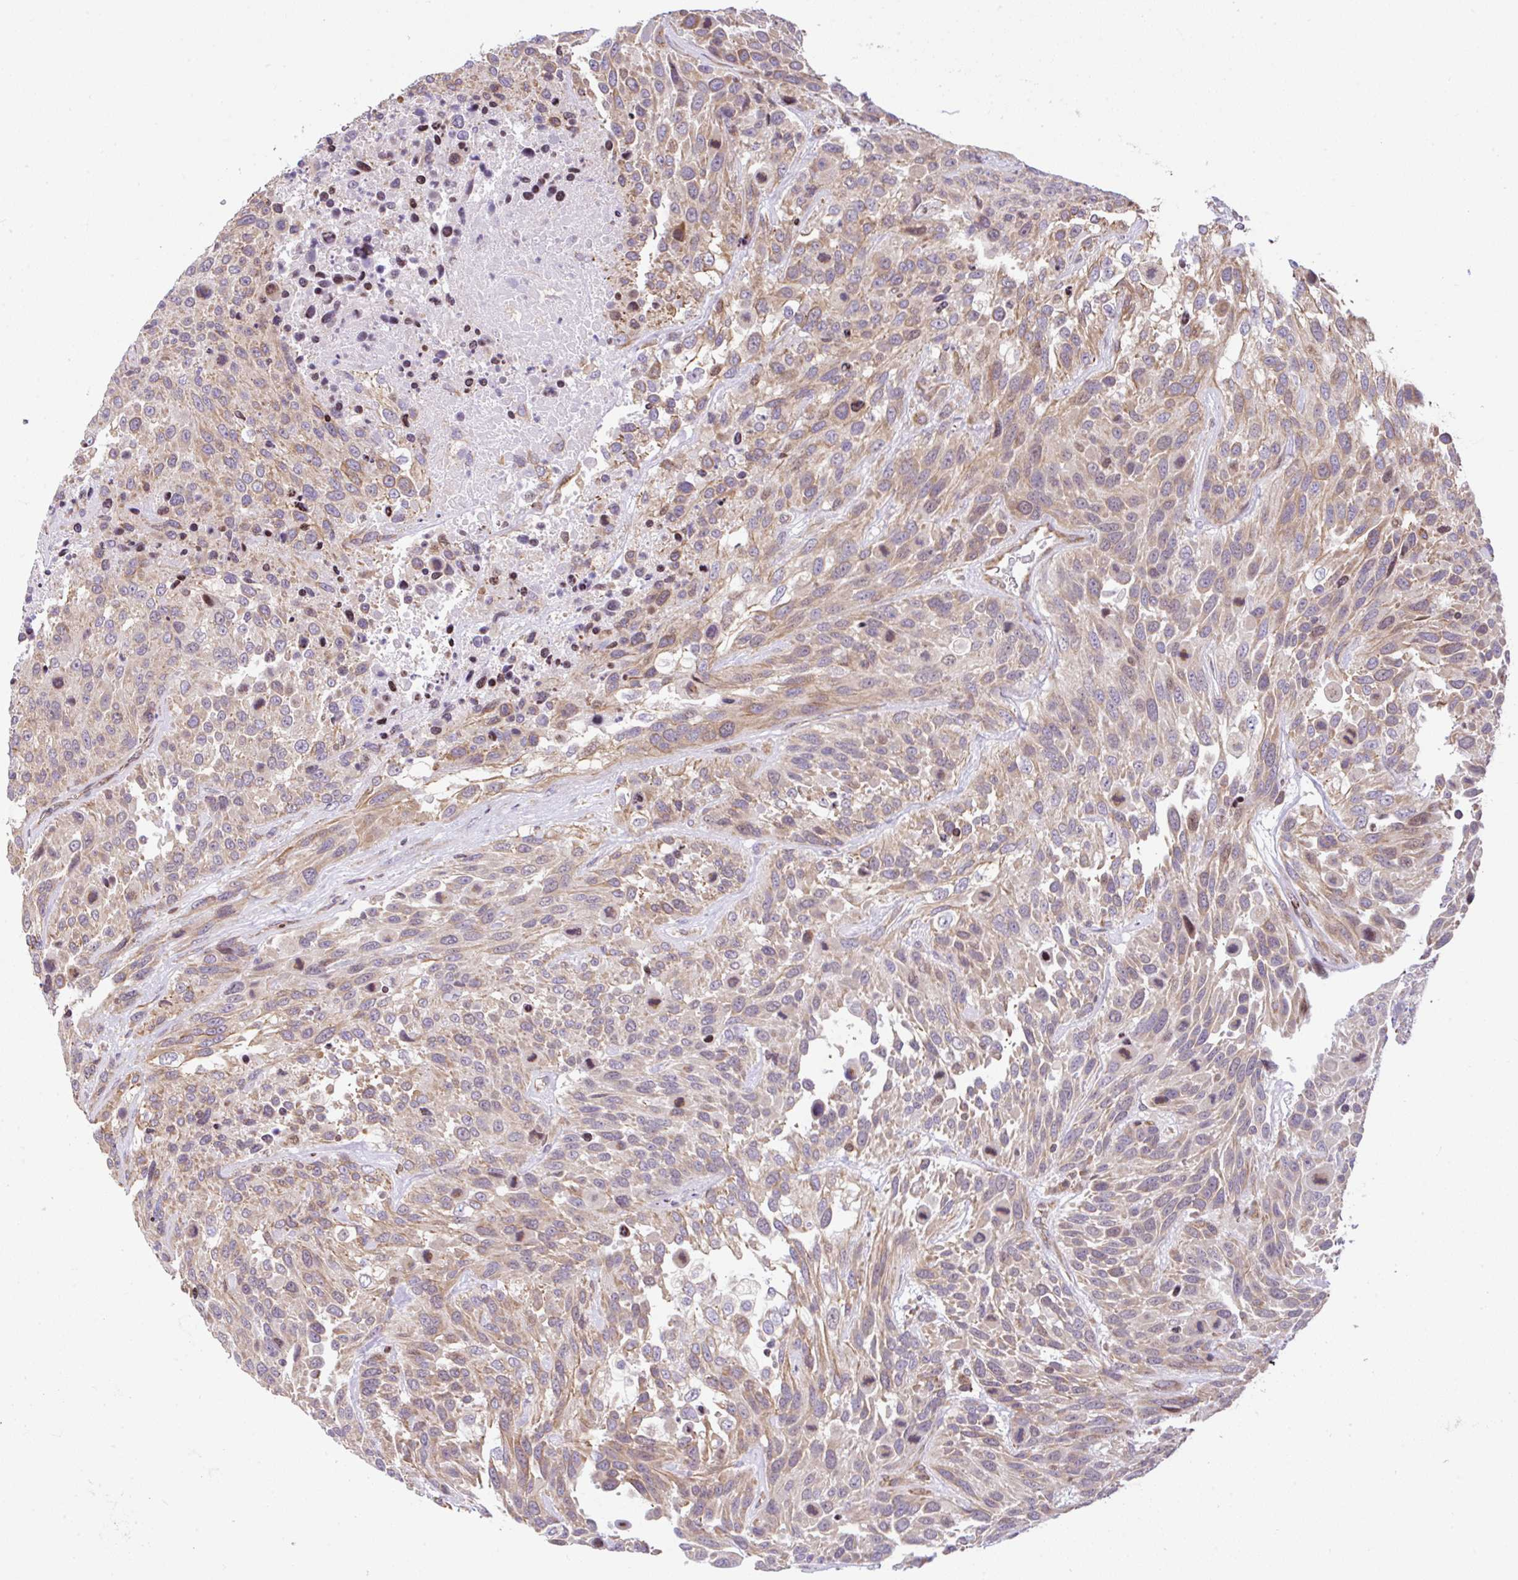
{"staining": {"intensity": "weak", "quantity": ">75%", "location": "cytoplasmic/membranous"}, "tissue": "urothelial cancer", "cell_type": "Tumor cells", "image_type": "cancer", "snomed": [{"axis": "morphology", "description": "Urothelial carcinoma, High grade"}, {"axis": "topography", "description": "Urinary bladder"}], "caption": "IHC of human urothelial carcinoma (high-grade) demonstrates low levels of weak cytoplasmic/membranous staining in about >75% of tumor cells.", "gene": "FIGNL1", "patient": {"sex": "female", "age": 70}}